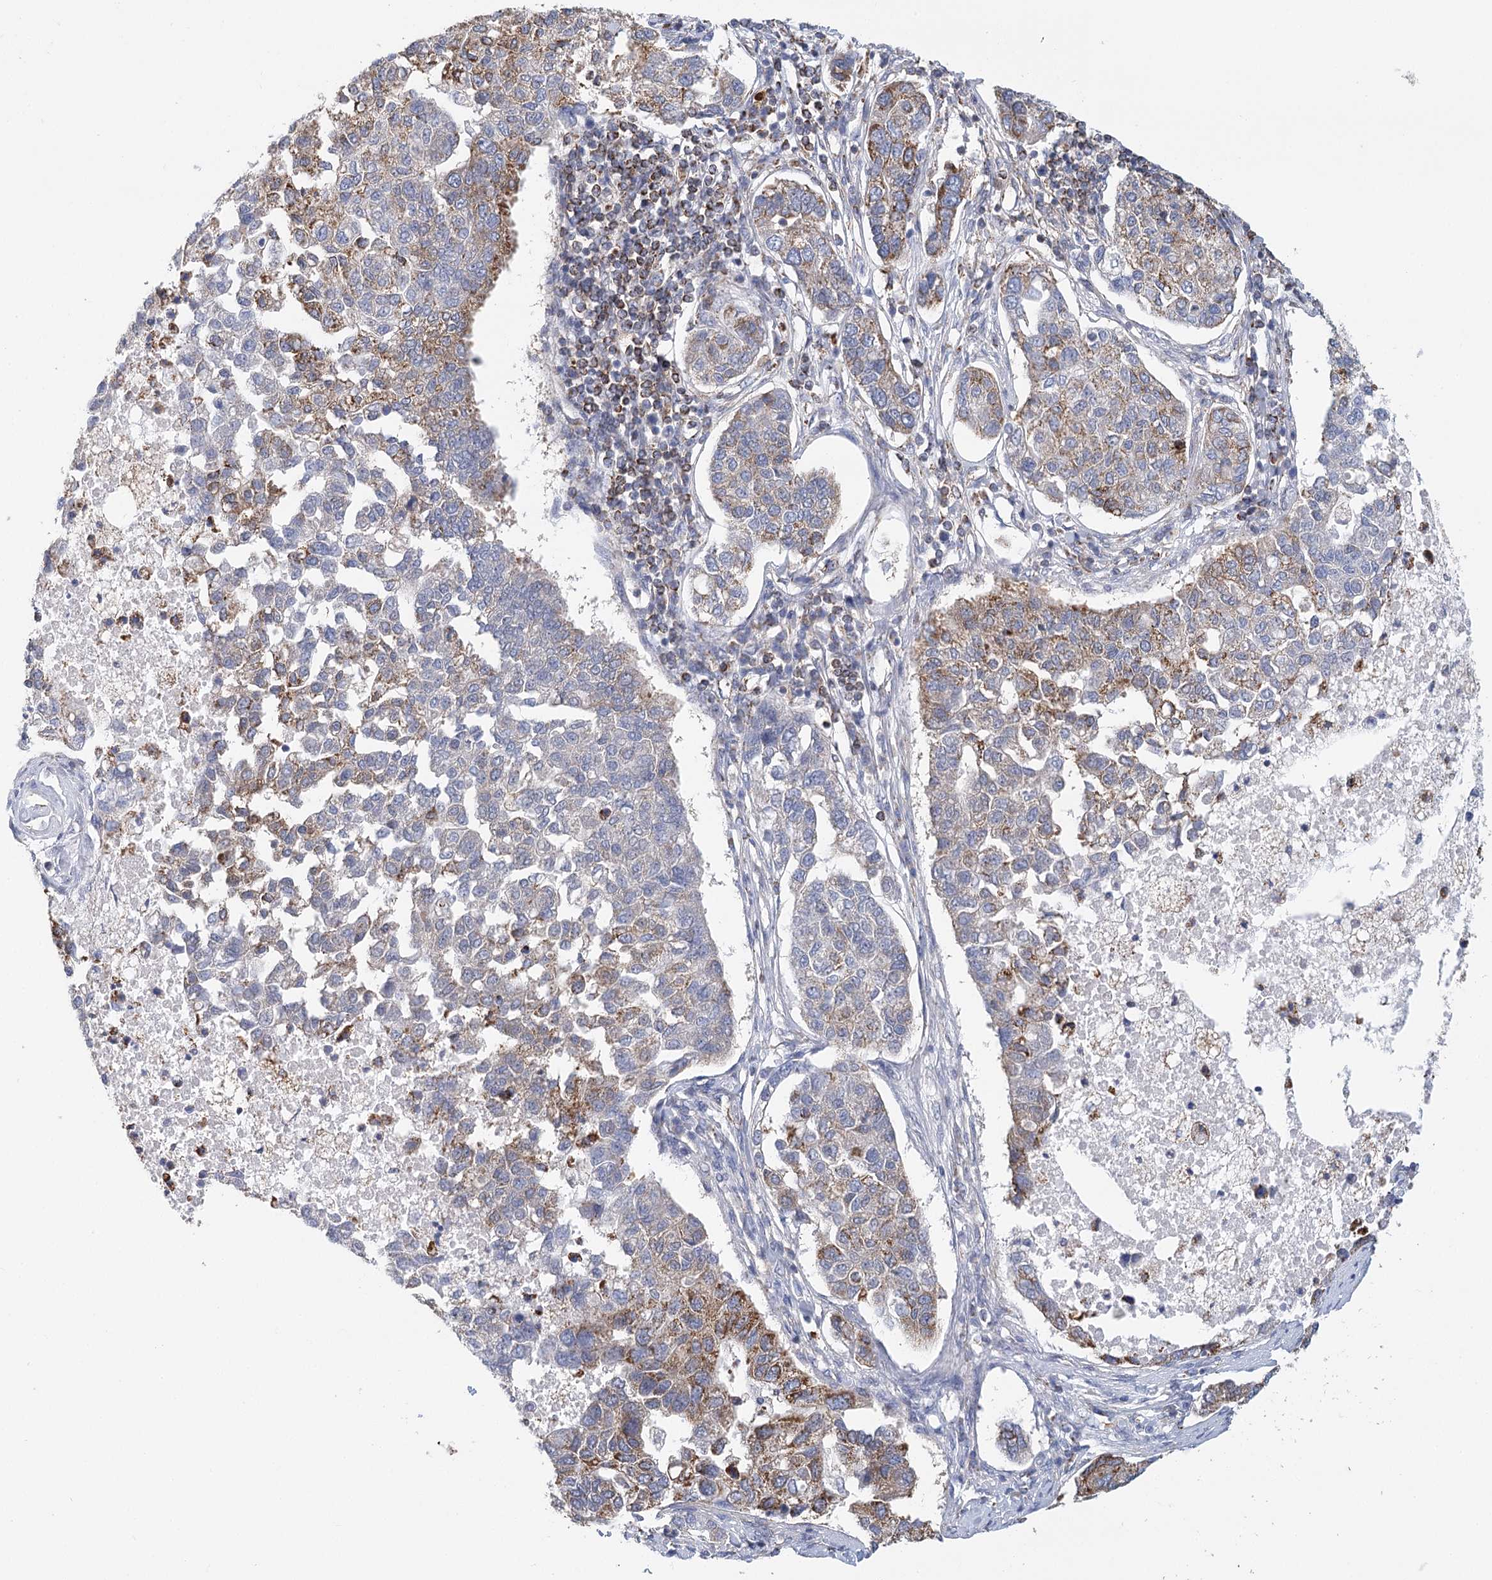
{"staining": {"intensity": "moderate", "quantity": "25%-75%", "location": "cytoplasmic/membranous"}, "tissue": "pancreatic cancer", "cell_type": "Tumor cells", "image_type": "cancer", "snomed": [{"axis": "morphology", "description": "Adenocarcinoma, NOS"}, {"axis": "topography", "description": "Pancreas"}], "caption": "Moderate cytoplasmic/membranous protein positivity is identified in approximately 25%-75% of tumor cells in pancreatic cancer (adenocarcinoma).", "gene": "LSS", "patient": {"sex": "female", "age": 61}}